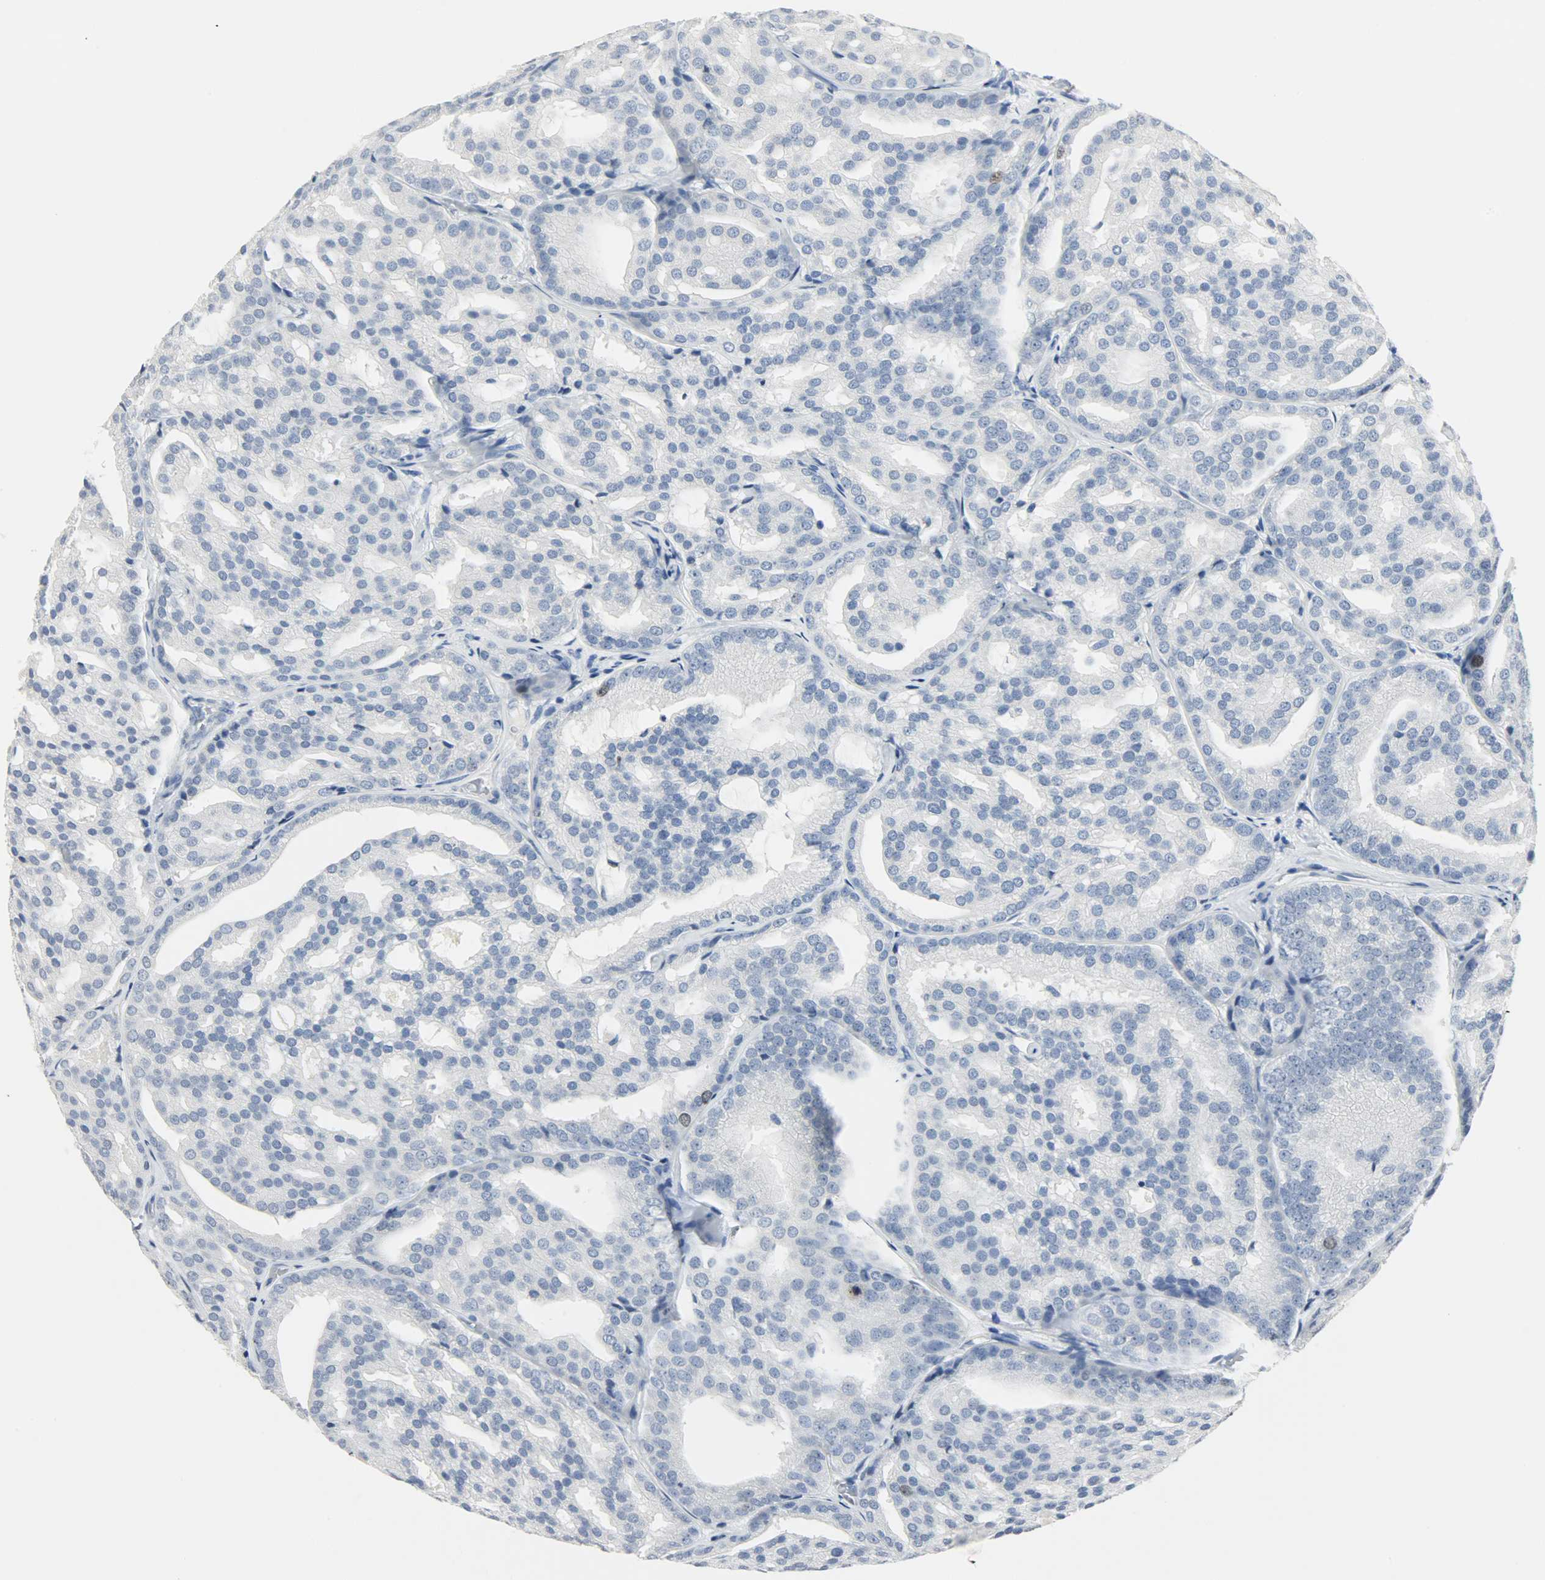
{"staining": {"intensity": "negative", "quantity": "none", "location": "none"}, "tissue": "prostate cancer", "cell_type": "Tumor cells", "image_type": "cancer", "snomed": [{"axis": "morphology", "description": "Adenocarcinoma, High grade"}, {"axis": "topography", "description": "Prostate"}], "caption": "Human prostate adenocarcinoma (high-grade) stained for a protein using immunohistochemistry displays no expression in tumor cells.", "gene": "HELLS", "patient": {"sex": "male", "age": 64}}